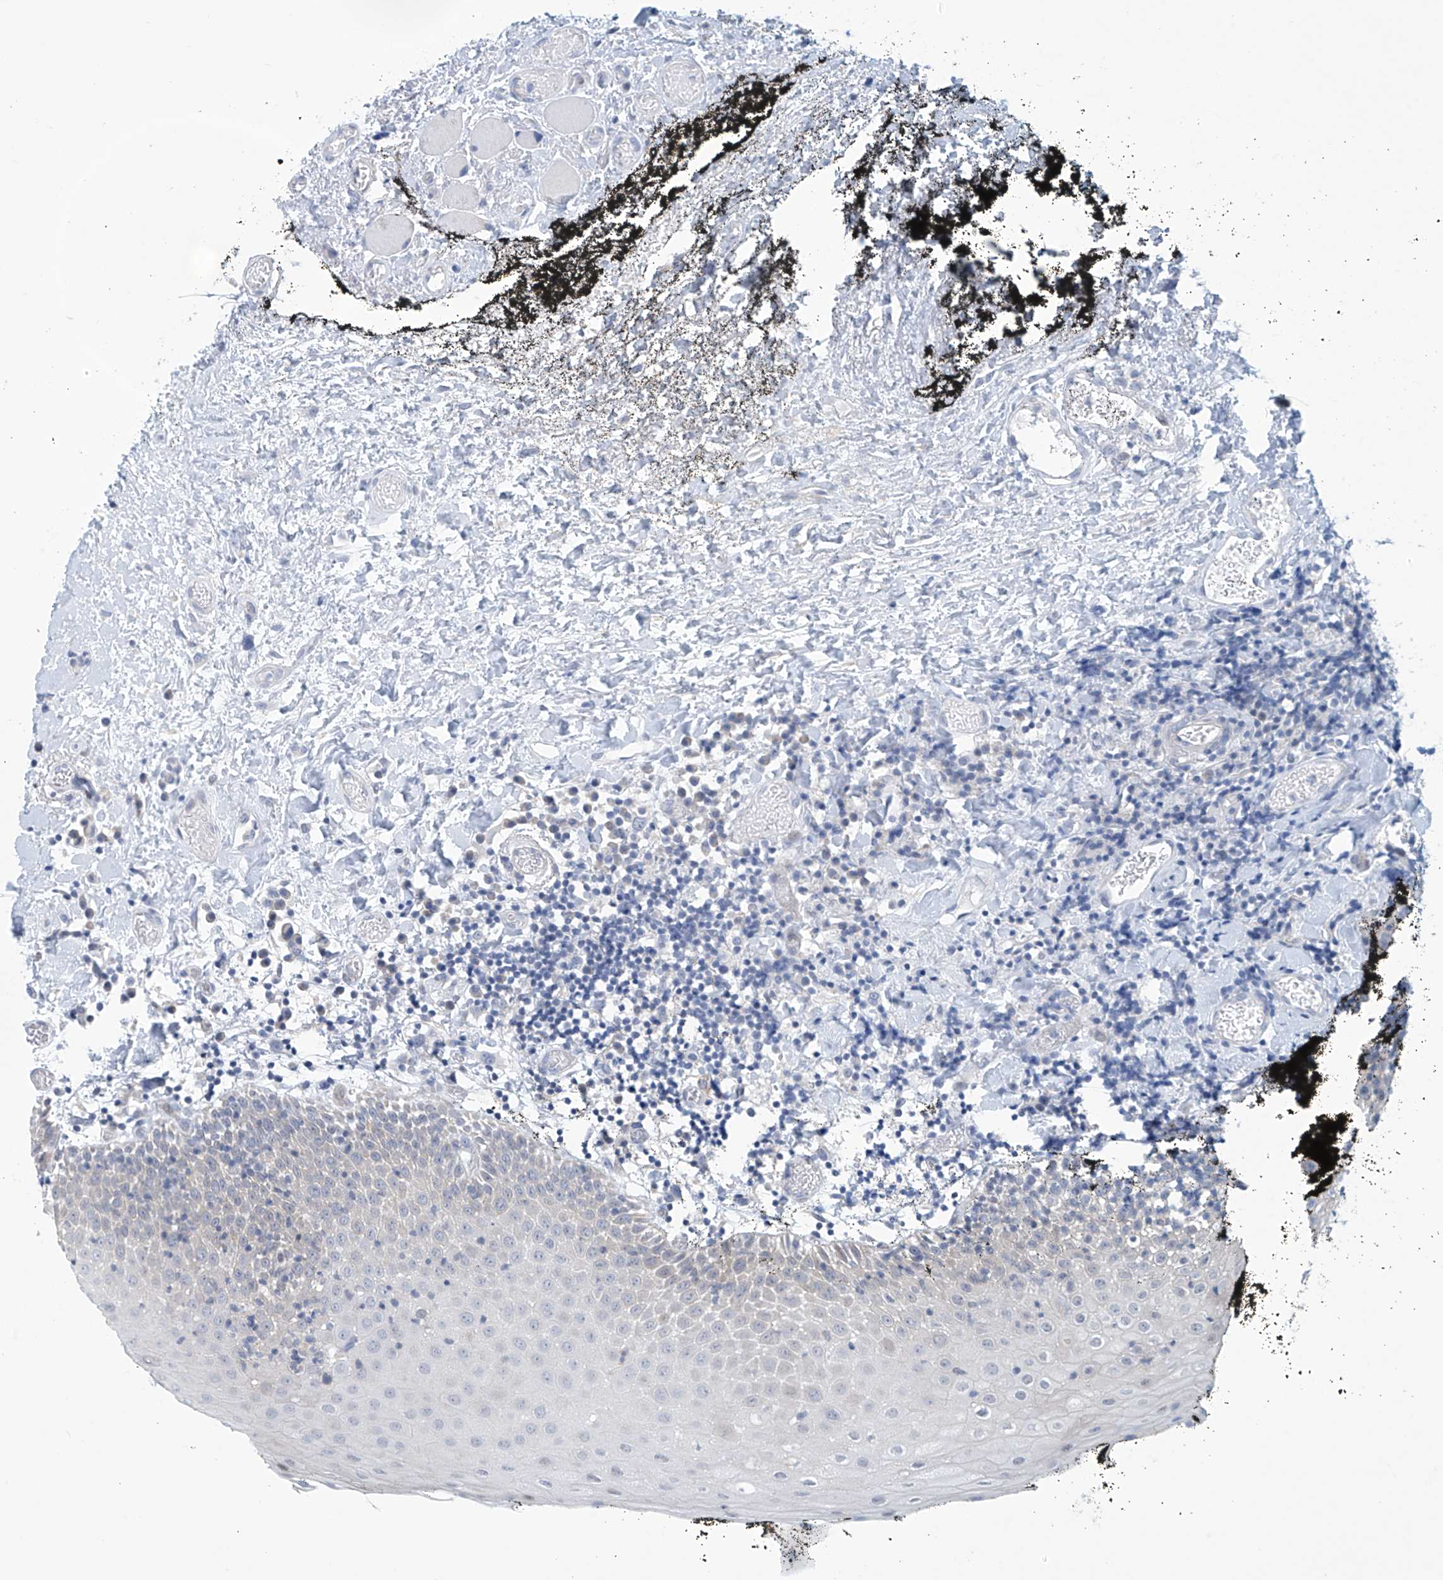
{"staining": {"intensity": "negative", "quantity": "none", "location": "none"}, "tissue": "oral mucosa", "cell_type": "Squamous epithelial cells", "image_type": "normal", "snomed": [{"axis": "morphology", "description": "Normal tissue, NOS"}, {"axis": "topography", "description": "Oral tissue"}], "caption": "IHC photomicrograph of normal human oral mucosa stained for a protein (brown), which exhibits no expression in squamous epithelial cells.", "gene": "SLC35A5", "patient": {"sex": "male", "age": 74}}